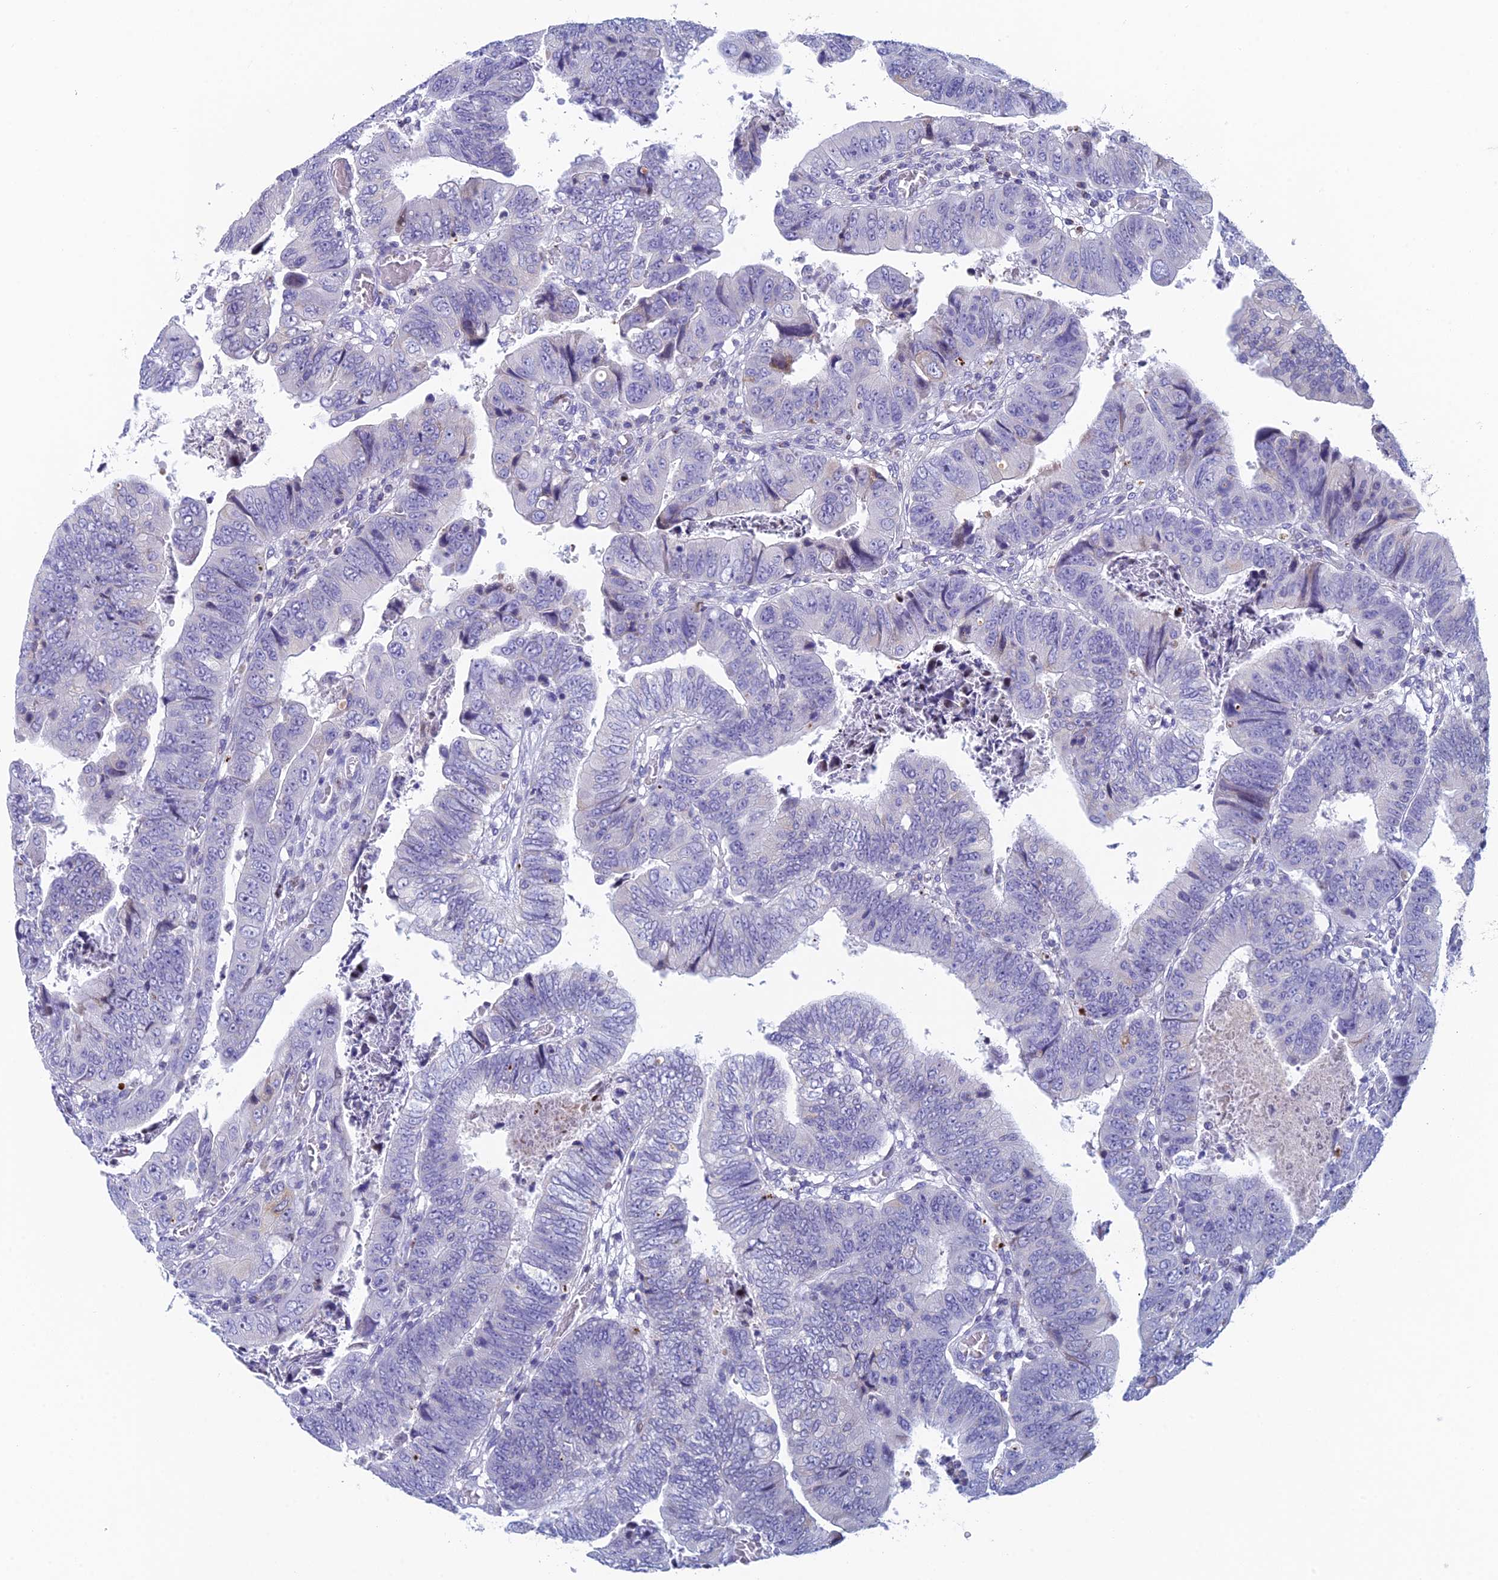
{"staining": {"intensity": "moderate", "quantity": "<25%", "location": "cytoplasmic/membranous"}, "tissue": "colorectal cancer", "cell_type": "Tumor cells", "image_type": "cancer", "snomed": [{"axis": "morphology", "description": "Normal tissue, NOS"}, {"axis": "morphology", "description": "Adenocarcinoma, NOS"}, {"axis": "topography", "description": "Rectum"}], "caption": "Protein analysis of colorectal cancer (adenocarcinoma) tissue reveals moderate cytoplasmic/membranous expression in approximately <25% of tumor cells.", "gene": "REXO5", "patient": {"sex": "female", "age": 65}}